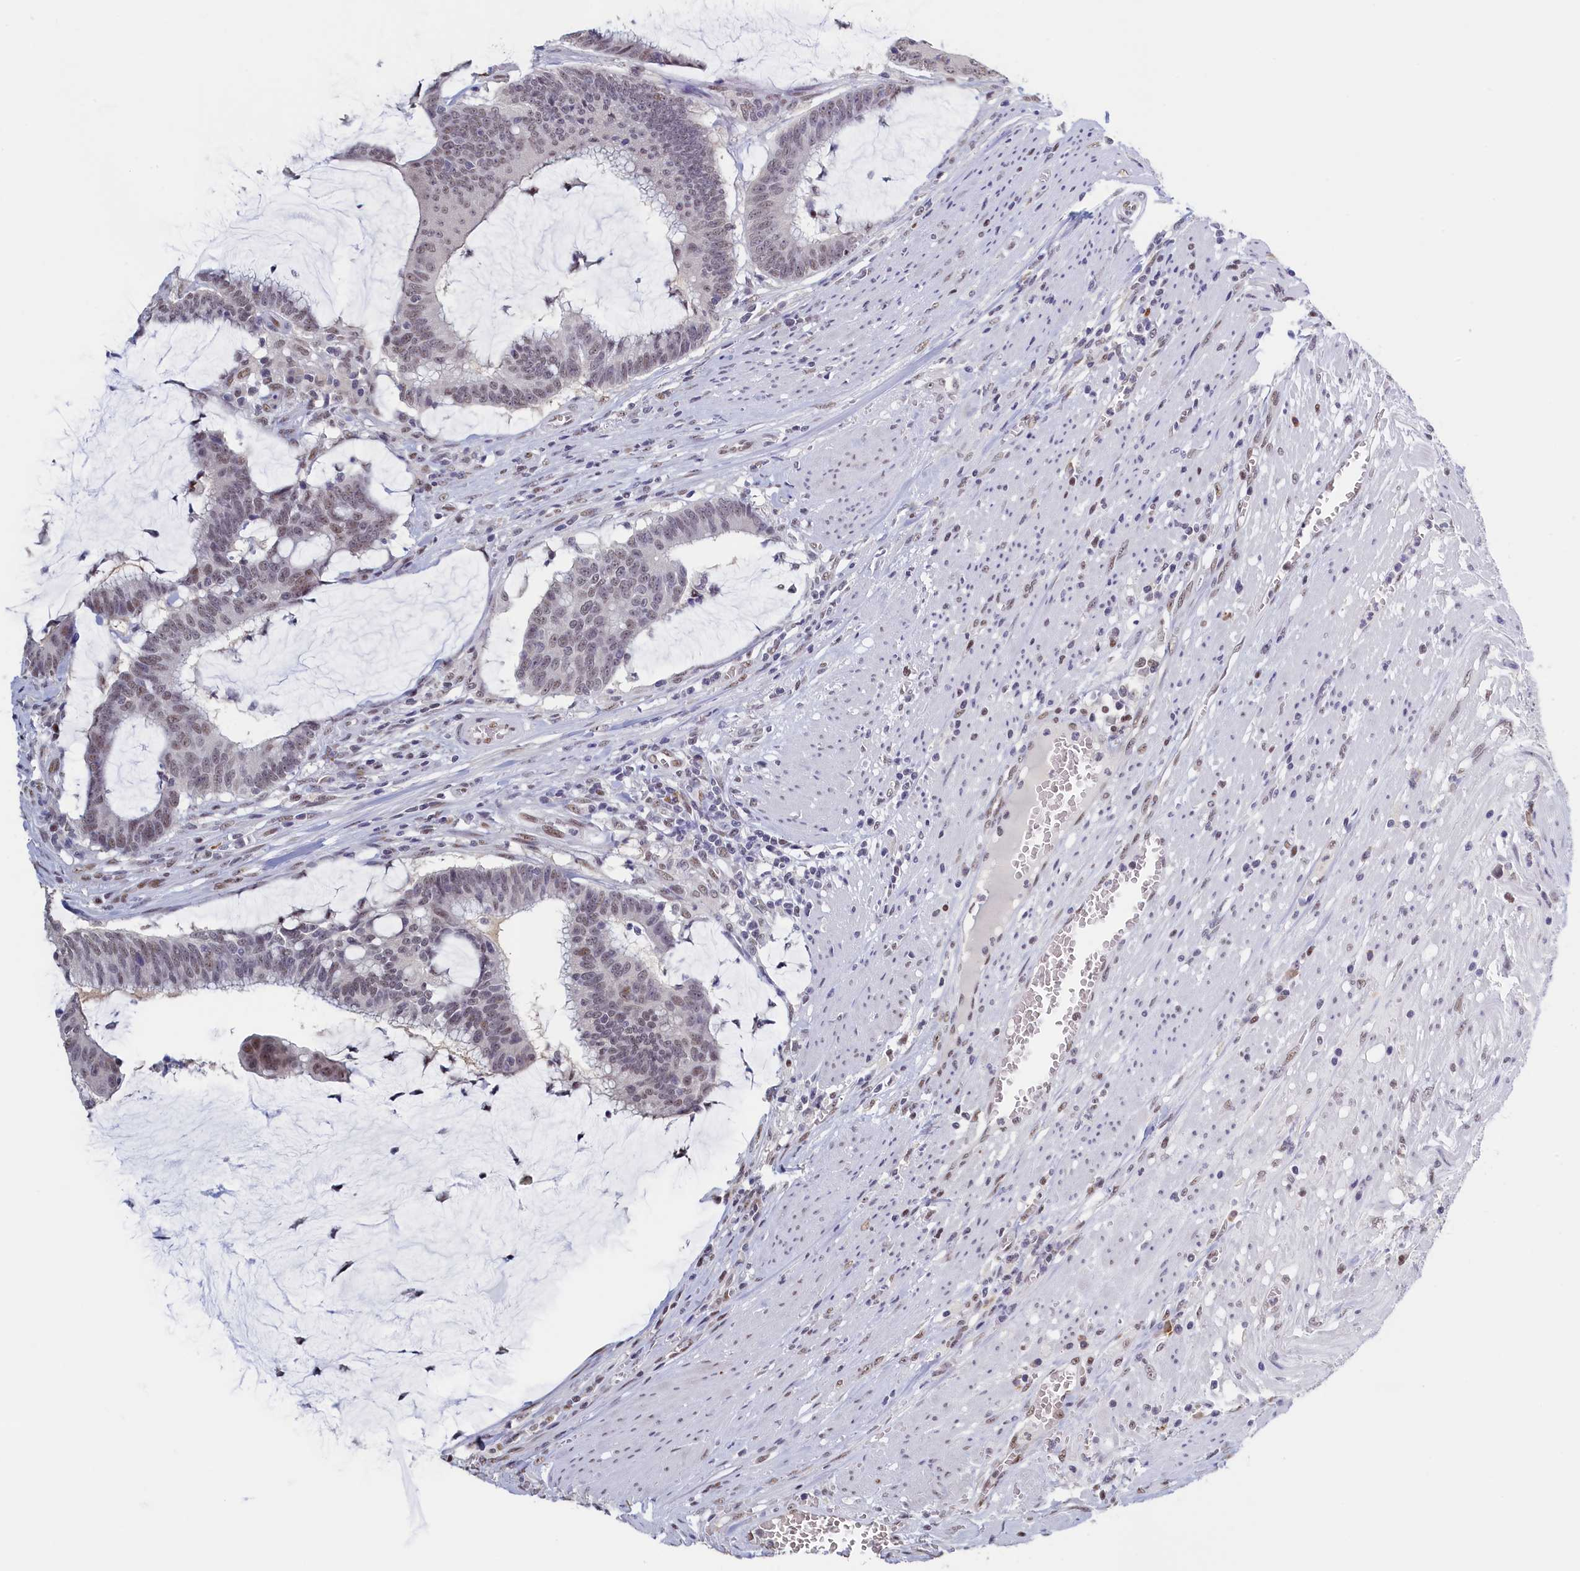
{"staining": {"intensity": "weak", "quantity": "<25%", "location": "nuclear"}, "tissue": "colorectal cancer", "cell_type": "Tumor cells", "image_type": "cancer", "snomed": [{"axis": "morphology", "description": "Adenocarcinoma, NOS"}, {"axis": "topography", "description": "Rectum"}], "caption": "Immunohistochemistry (IHC) micrograph of neoplastic tissue: human colorectal adenocarcinoma stained with DAB (3,3'-diaminobenzidine) demonstrates no significant protein positivity in tumor cells.", "gene": "MOSPD3", "patient": {"sex": "female", "age": 77}}